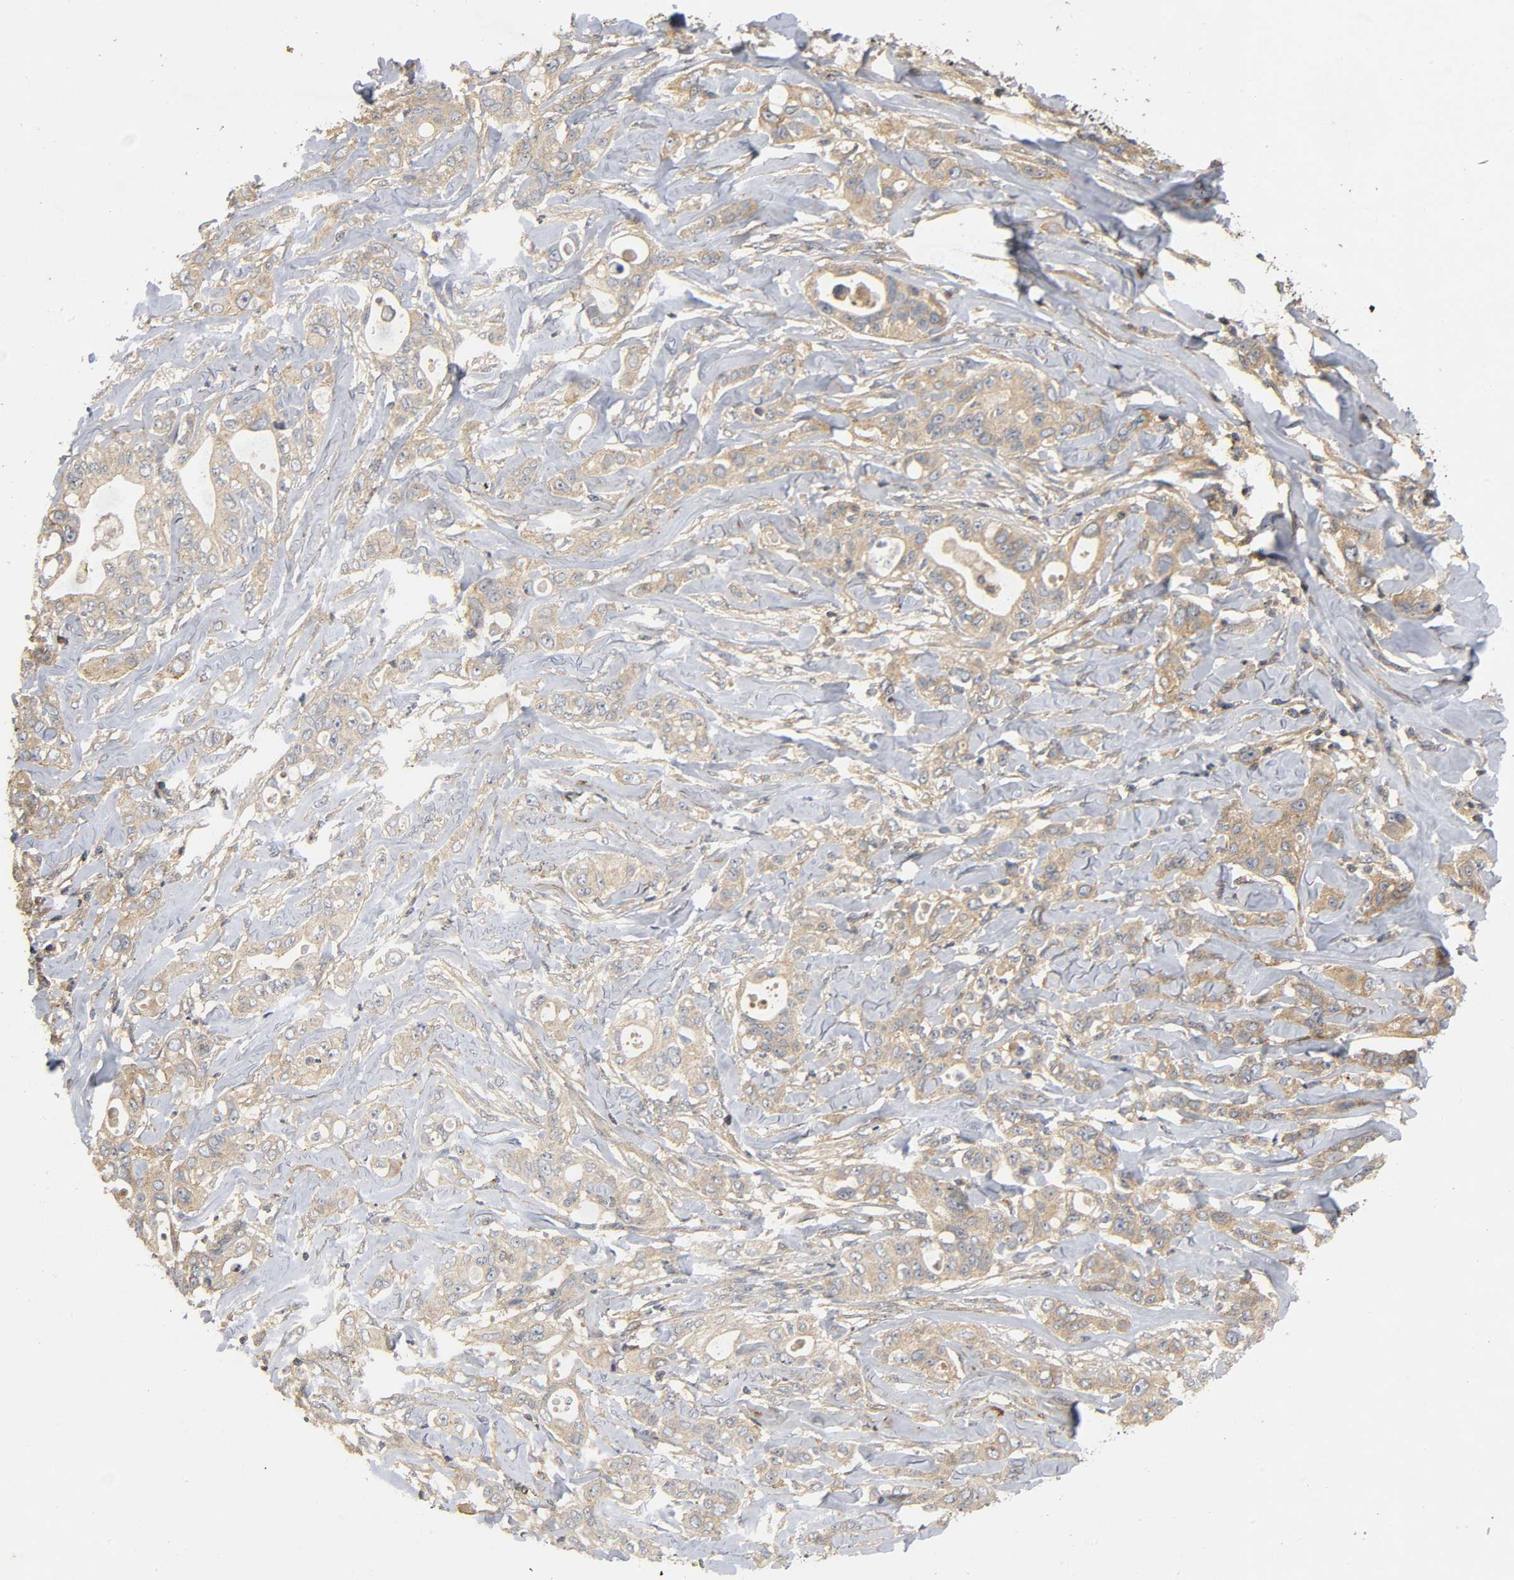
{"staining": {"intensity": "weak", "quantity": ">75%", "location": "cytoplasmic/membranous"}, "tissue": "liver cancer", "cell_type": "Tumor cells", "image_type": "cancer", "snomed": [{"axis": "morphology", "description": "Cholangiocarcinoma"}, {"axis": "topography", "description": "Liver"}], "caption": "Approximately >75% of tumor cells in human liver cancer (cholangiocarcinoma) demonstrate weak cytoplasmic/membranous protein expression as visualized by brown immunohistochemical staining.", "gene": "IKBKB", "patient": {"sex": "female", "age": 67}}